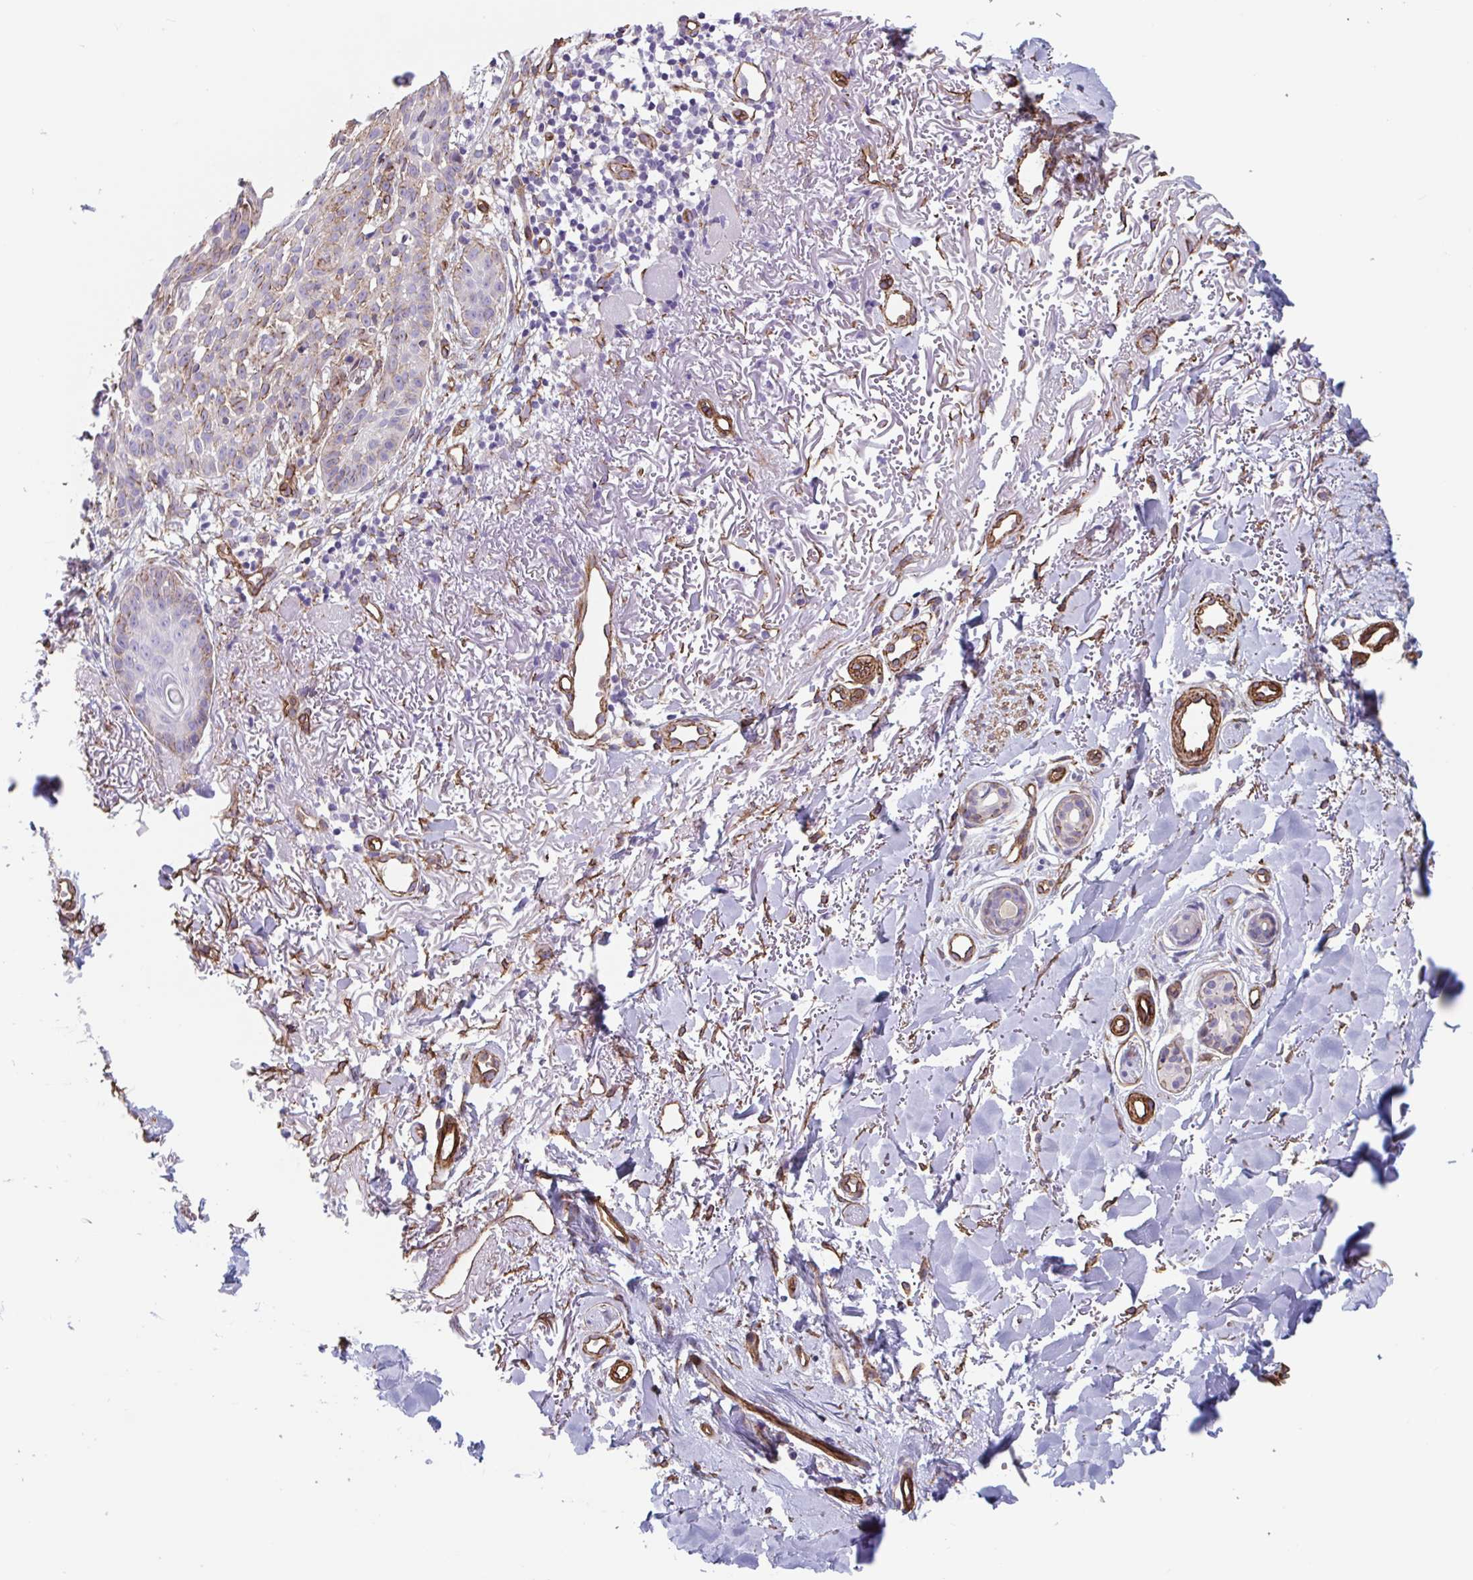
{"staining": {"intensity": "negative", "quantity": "none", "location": "none"}, "tissue": "skin cancer", "cell_type": "Tumor cells", "image_type": "cancer", "snomed": [{"axis": "morphology", "description": "Basal cell carcinoma"}, {"axis": "topography", "description": "Skin"}], "caption": "Human skin cancer stained for a protein using immunohistochemistry reveals no expression in tumor cells.", "gene": "CITED4", "patient": {"sex": "female", "age": 82}}